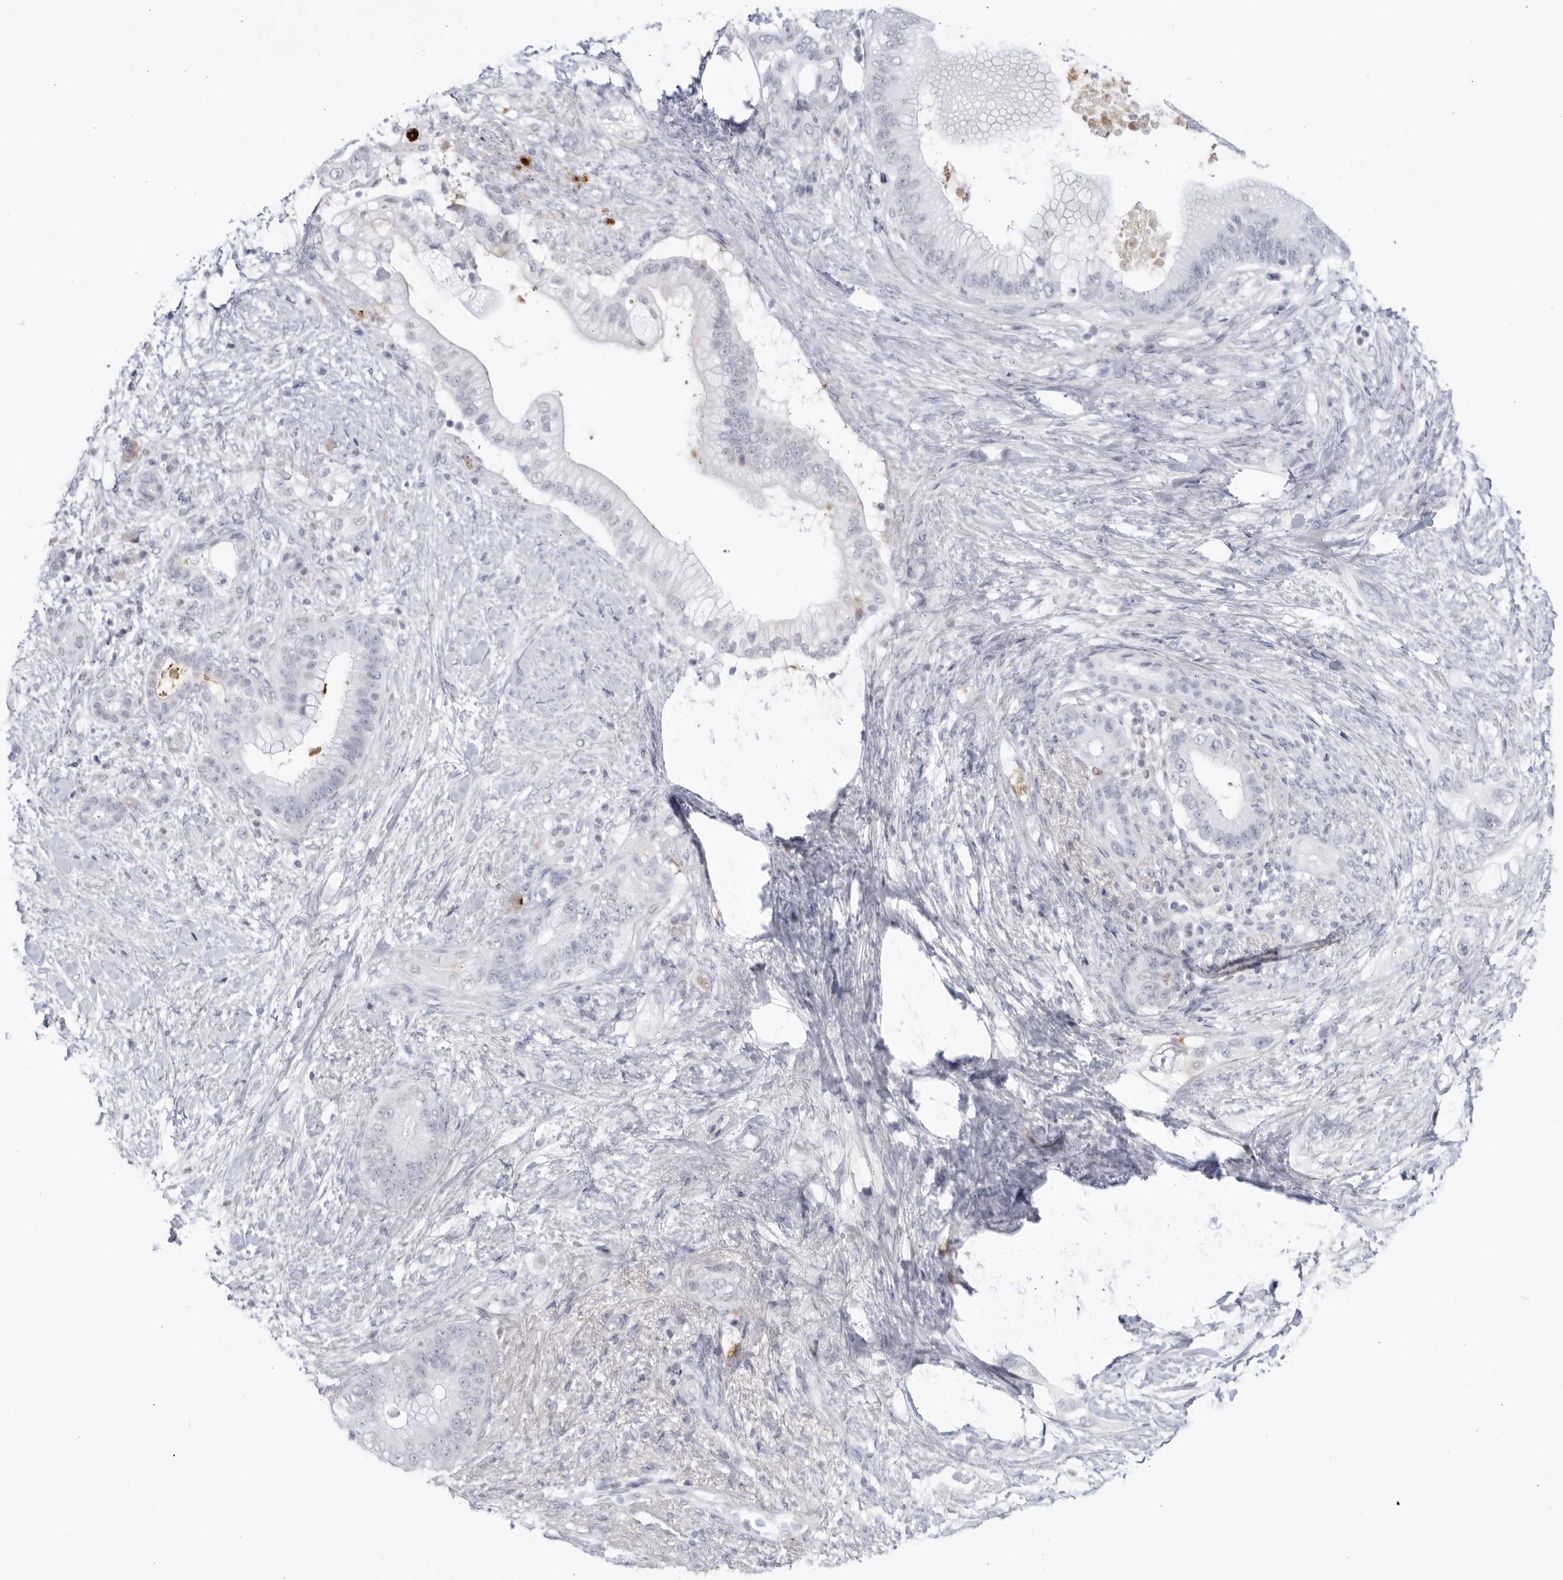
{"staining": {"intensity": "negative", "quantity": "none", "location": "none"}, "tissue": "pancreatic cancer", "cell_type": "Tumor cells", "image_type": "cancer", "snomed": [{"axis": "morphology", "description": "Adenocarcinoma, NOS"}, {"axis": "topography", "description": "Pancreas"}], "caption": "This micrograph is of adenocarcinoma (pancreatic) stained with immunohistochemistry (IHC) to label a protein in brown with the nuclei are counter-stained blue. There is no staining in tumor cells.", "gene": "CNBD1", "patient": {"sex": "male", "age": 53}}